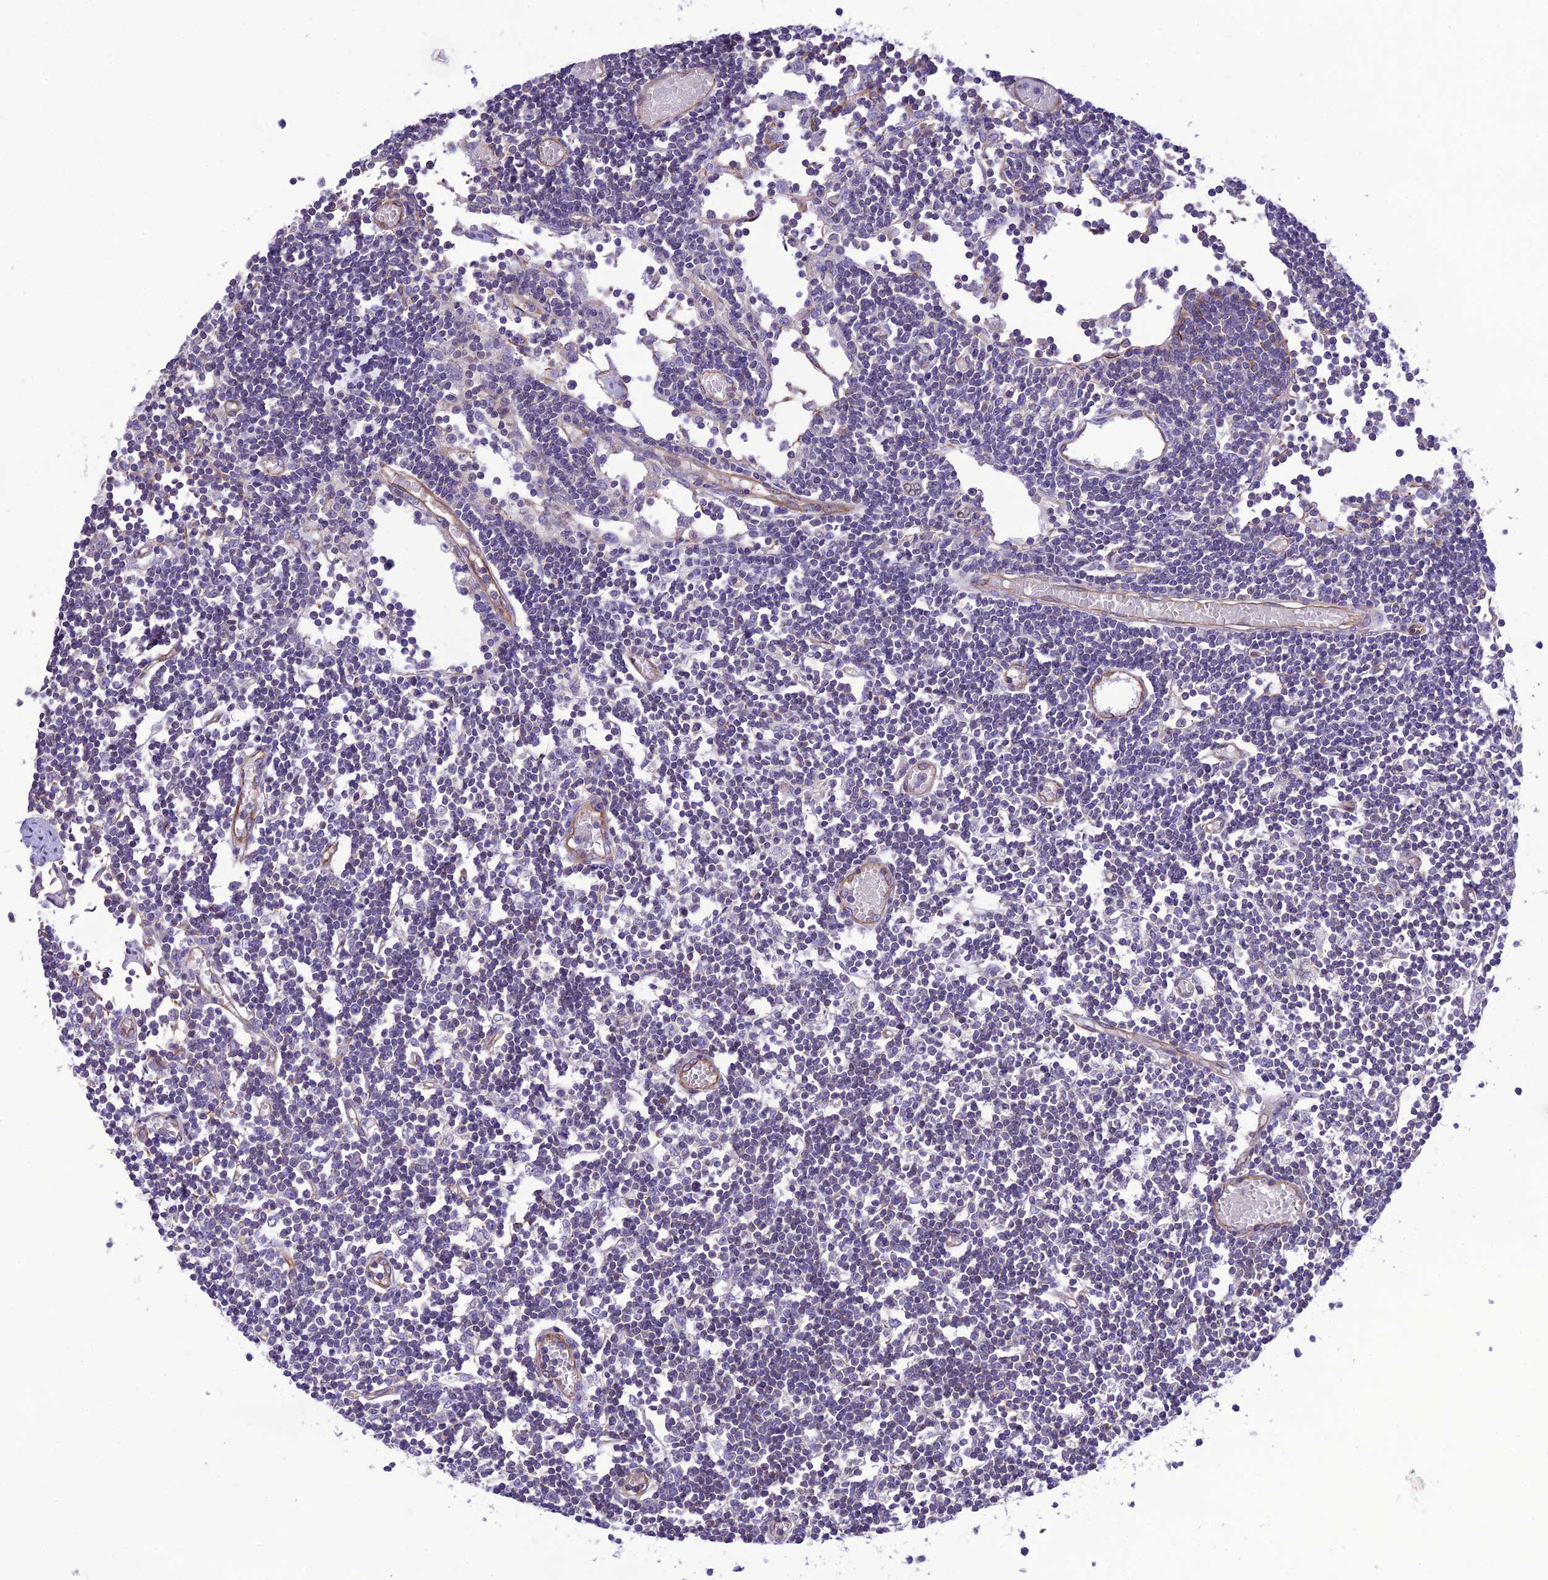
{"staining": {"intensity": "negative", "quantity": "none", "location": "none"}, "tissue": "lymph node", "cell_type": "Germinal center cells", "image_type": "normal", "snomed": [{"axis": "morphology", "description": "Normal tissue, NOS"}, {"axis": "topography", "description": "Lymph node"}], "caption": "This is a micrograph of IHC staining of normal lymph node, which shows no expression in germinal center cells.", "gene": "PPFIA3", "patient": {"sex": "female", "age": 11}}